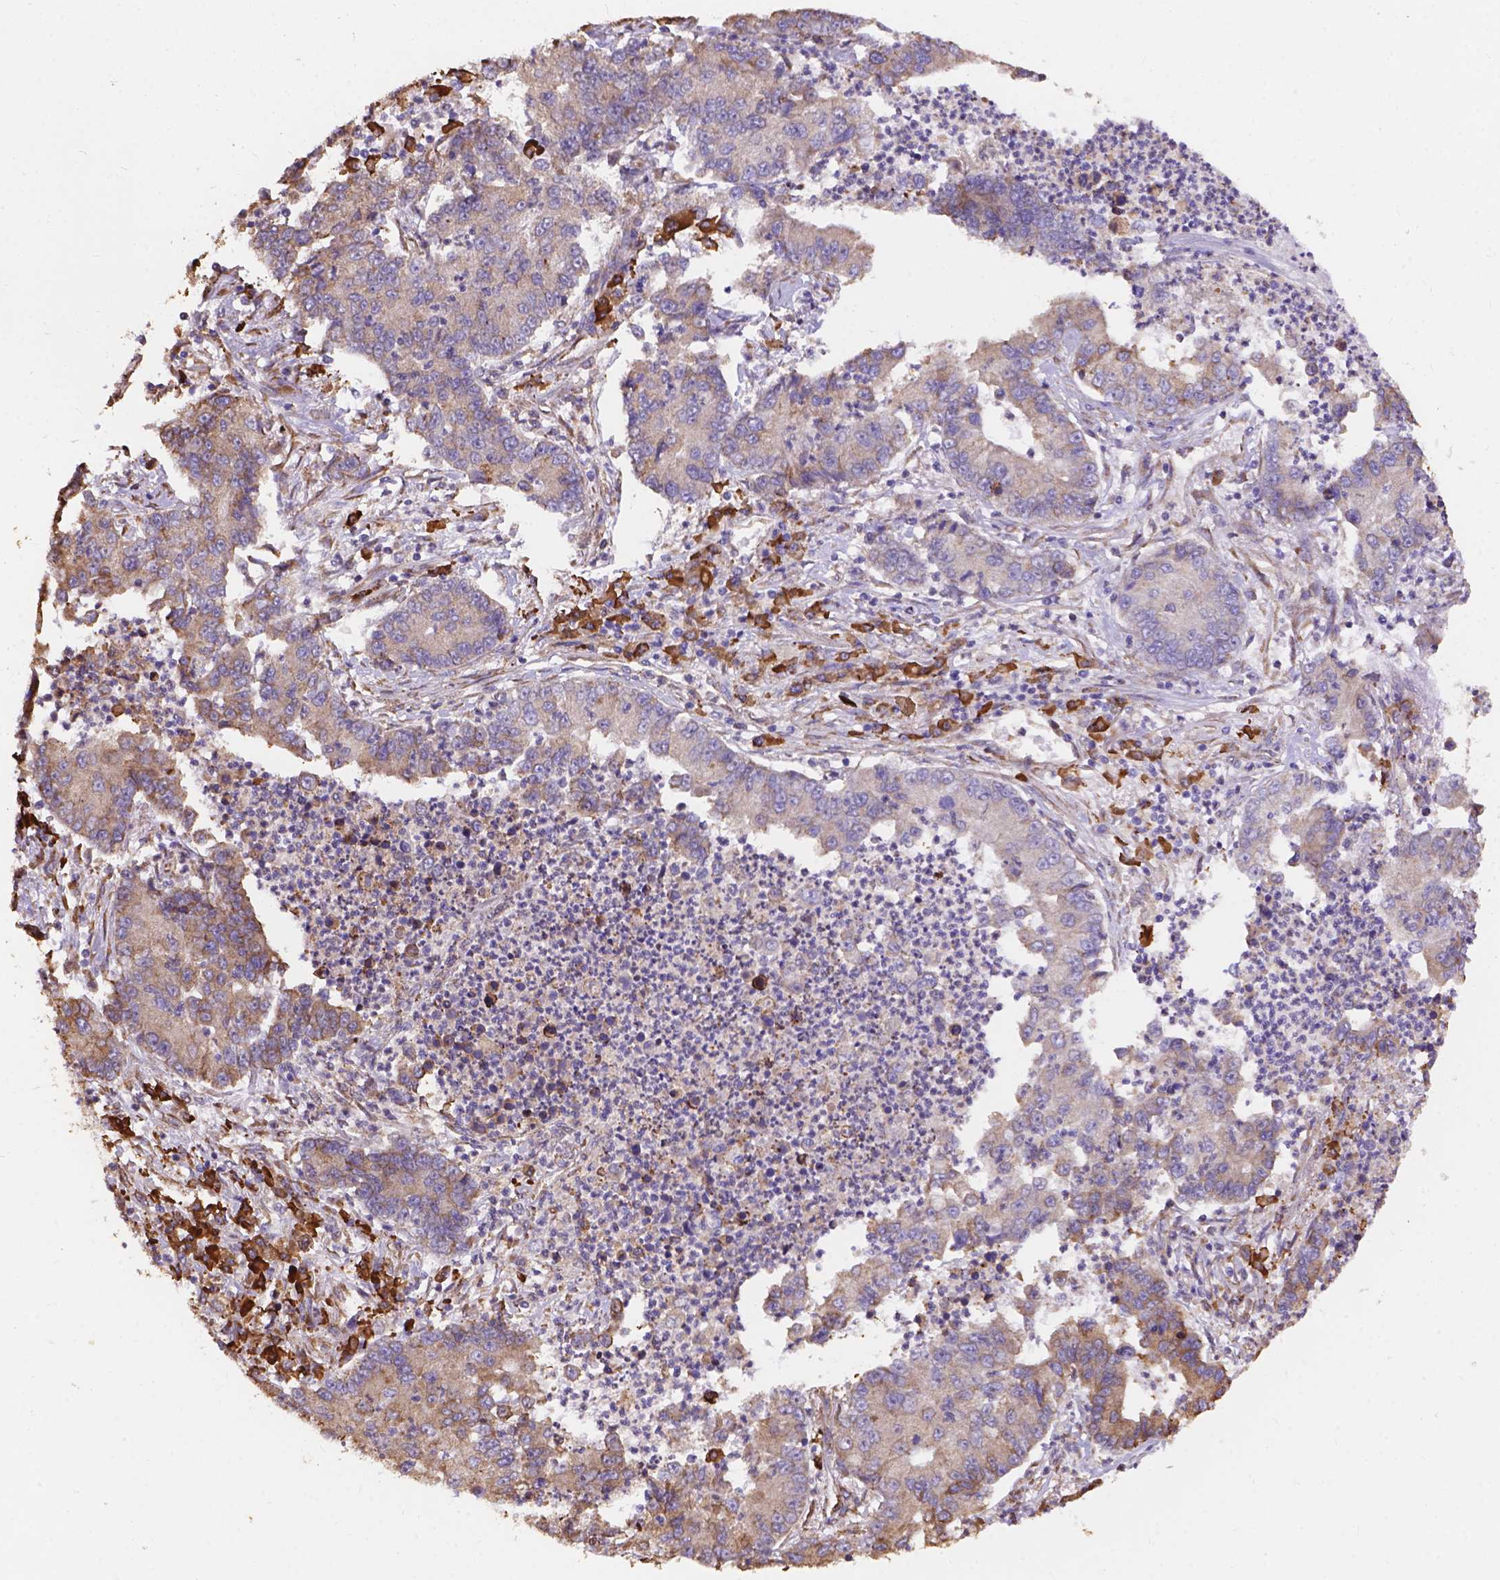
{"staining": {"intensity": "moderate", "quantity": "<25%", "location": "cytoplasmic/membranous"}, "tissue": "lung cancer", "cell_type": "Tumor cells", "image_type": "cancer", "snomed": [{"axis": "morphology", "description": "Adenocarcinoma, NOS"}, {"axis": "topography", "description": "Lung"}], "caption": "This is an image of immunohistochemistry (IHC) staining of lung cancer (adenocarcinoma), which shows moderate positivity in the cytoplasmic/membranous of tumor cells.", "gene": "IPO11", "patient": {"sex": "female", "age": 57}}